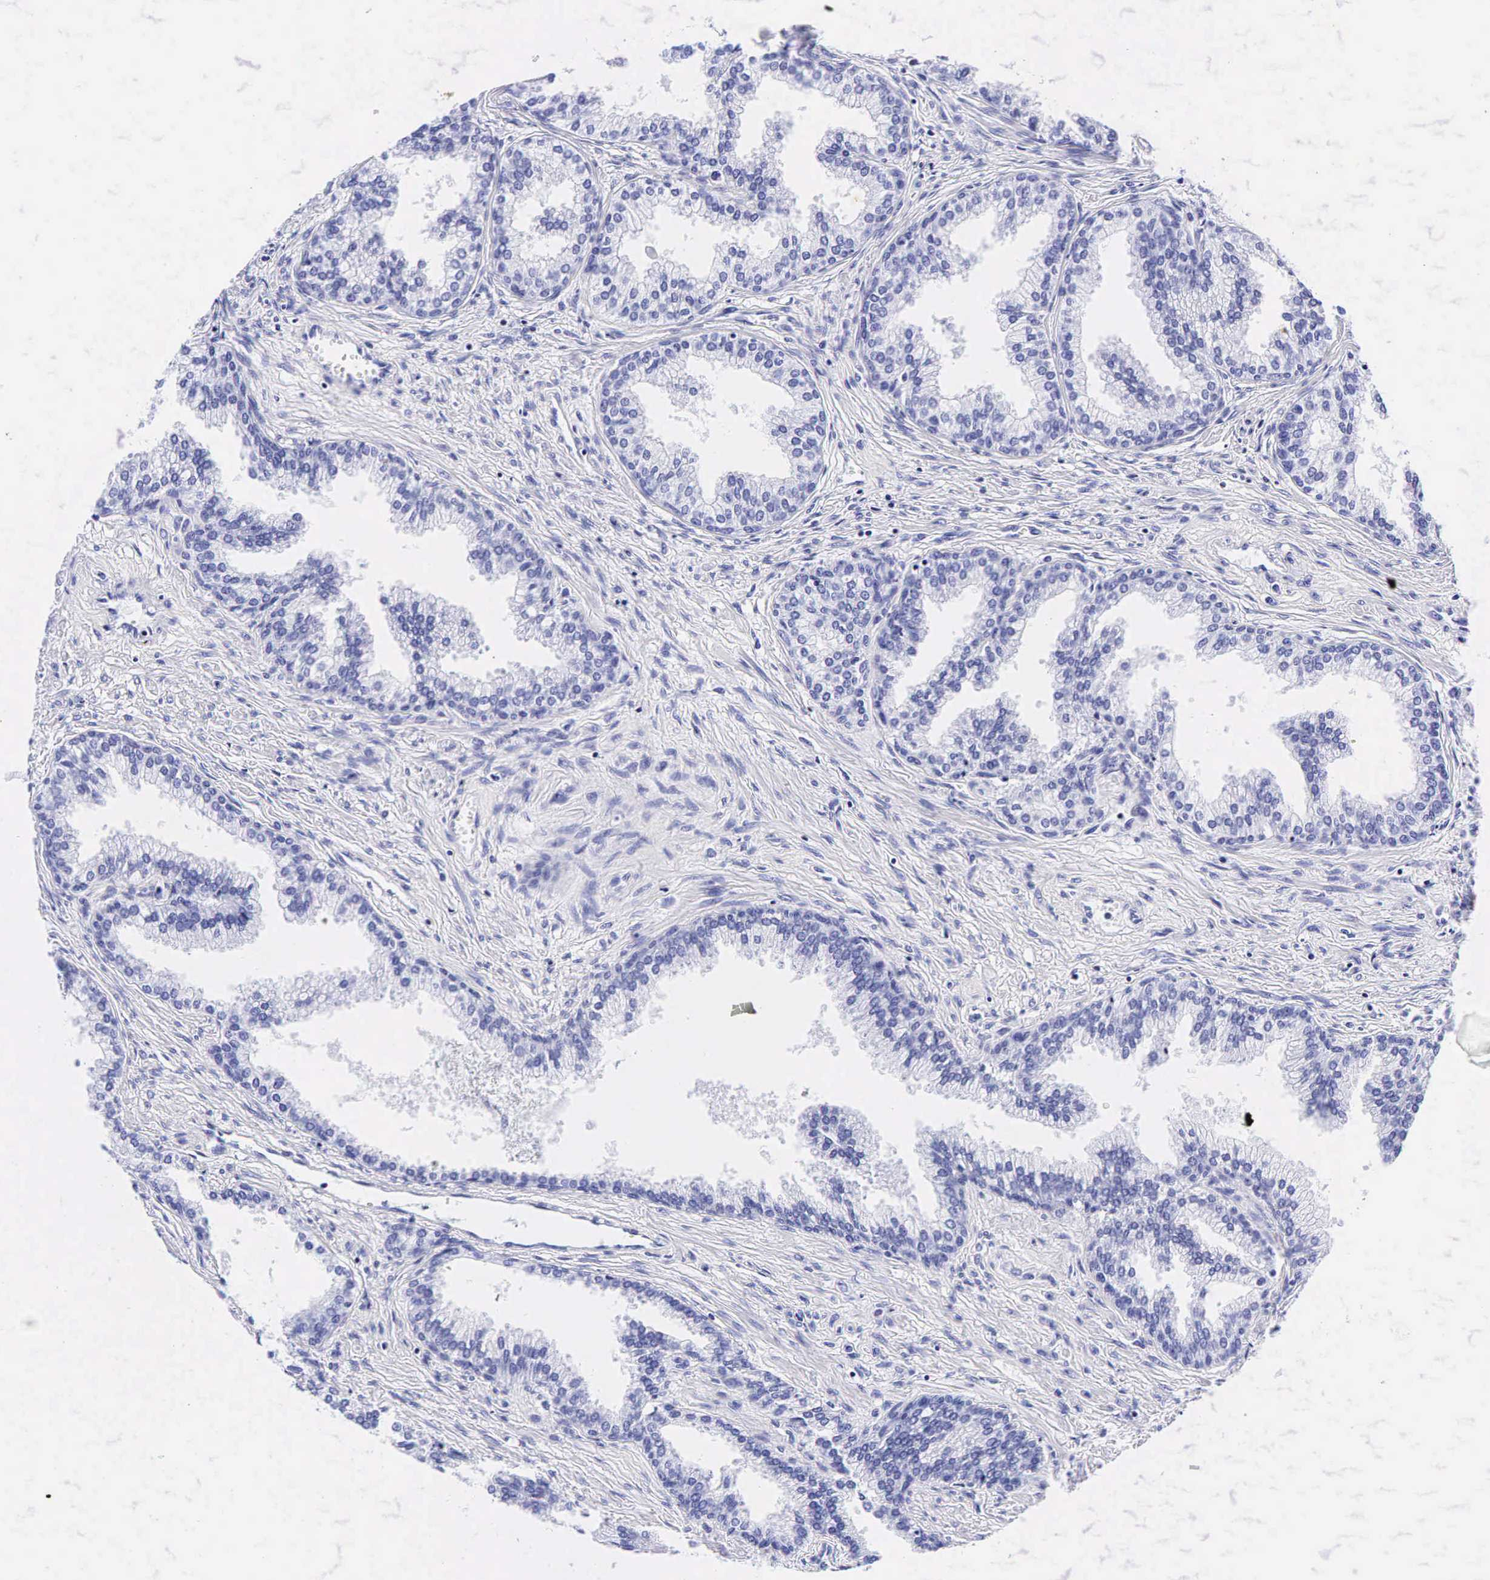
{"staining": {"intensity": "negative", "quantity": "none", "location": "none"}, "tissue": "prostate", "cell_type": "Glandular cells", "image_type": "normal", "snomed": [{"axis": "morphology", "description": "Normal tissue, NOS"}, {"axis": "topography", "description": "Prostate"}], "caption": "DAB immunohistochemical staining of benign prostate demonstrates no significant positivity in glandular cells. The staining is performed using DAB brown chromogen with nuclei counter-stained in using hematoxylin.", "gene": "GCG", "patient": {"sex": "male", "age": 68}}